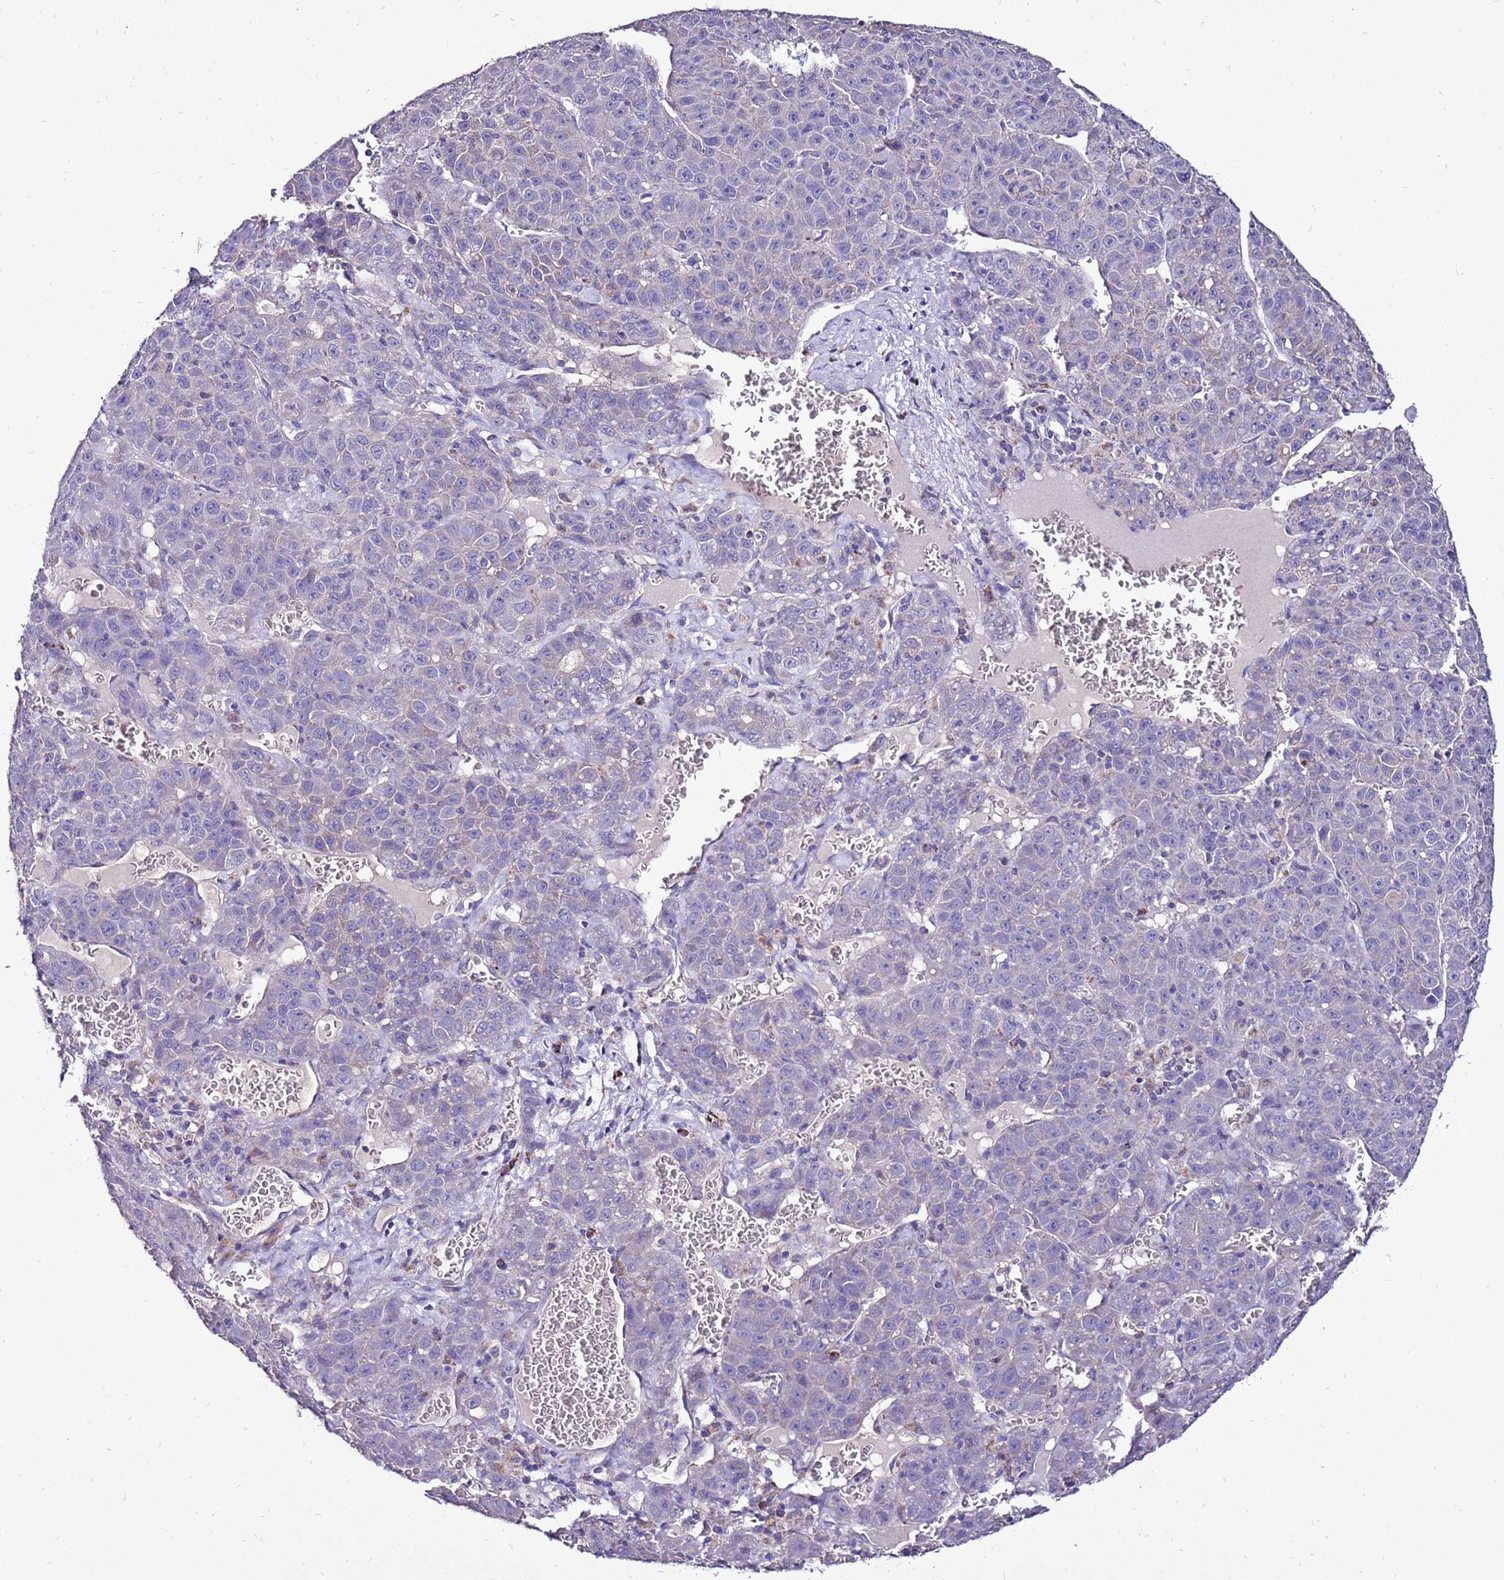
{"staining": {"intensity": "negative", "quantity": "none", "location": "none"}, "tissue": "liver cancer", "cell_type": "Tumor cells", "image_type": "cancer", "snomed": [{"axis": "morphology", "description": "Carcinoma, Hepatocellular, NOS"}, {"axis": "topography", "description": "Liver"}], "caption": "This is an IHC micrograph of liver hepatocellular carcinoma. There is no expression in tumor cells.", "gene": "TMEM106C", "patient": {"sex": "female", "age": 53}}